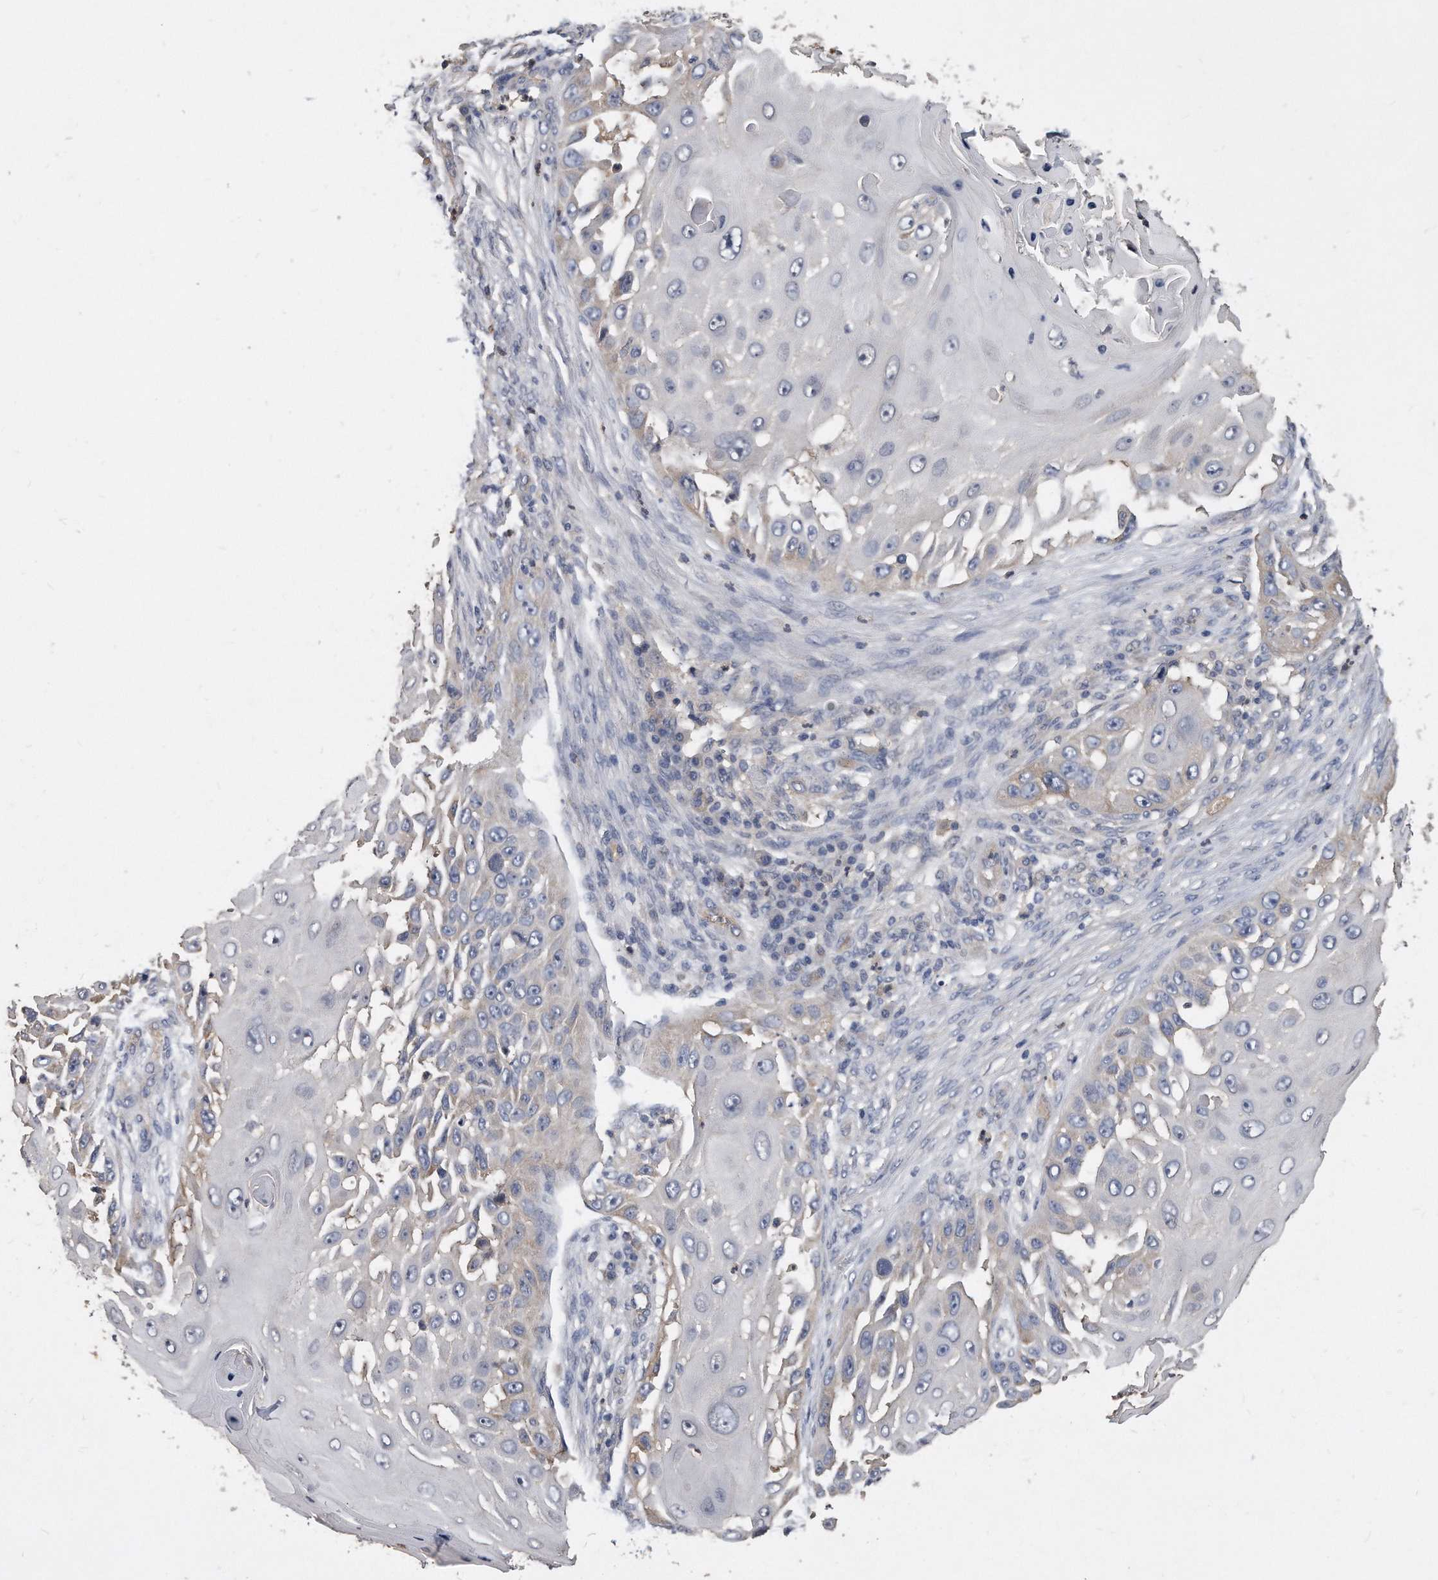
{"staining": {"intensity": "weak", "quantity": "<25%", "location": "cytoplasmic/membranous"}, "tissue": "skin cancer", "cell_type": "Tumor cells", "image_type": "cancer", "snomed": [{"axis": "morphology", "description": "Squamous cell carcinoma, NOS"}, {"axis": "topography", "description": "Skin"}], "caption": "The IHC micrograph has no significant positivity in tumor cells of squamous cell carcinoma (skin) tissue. (Stains: DAB IHC with hematoxylin counter stain, Microscopy: brightfield microscopy at high magnification).", "gene": "HOMER3", "patient": {"sex": "female", "age": 44}}